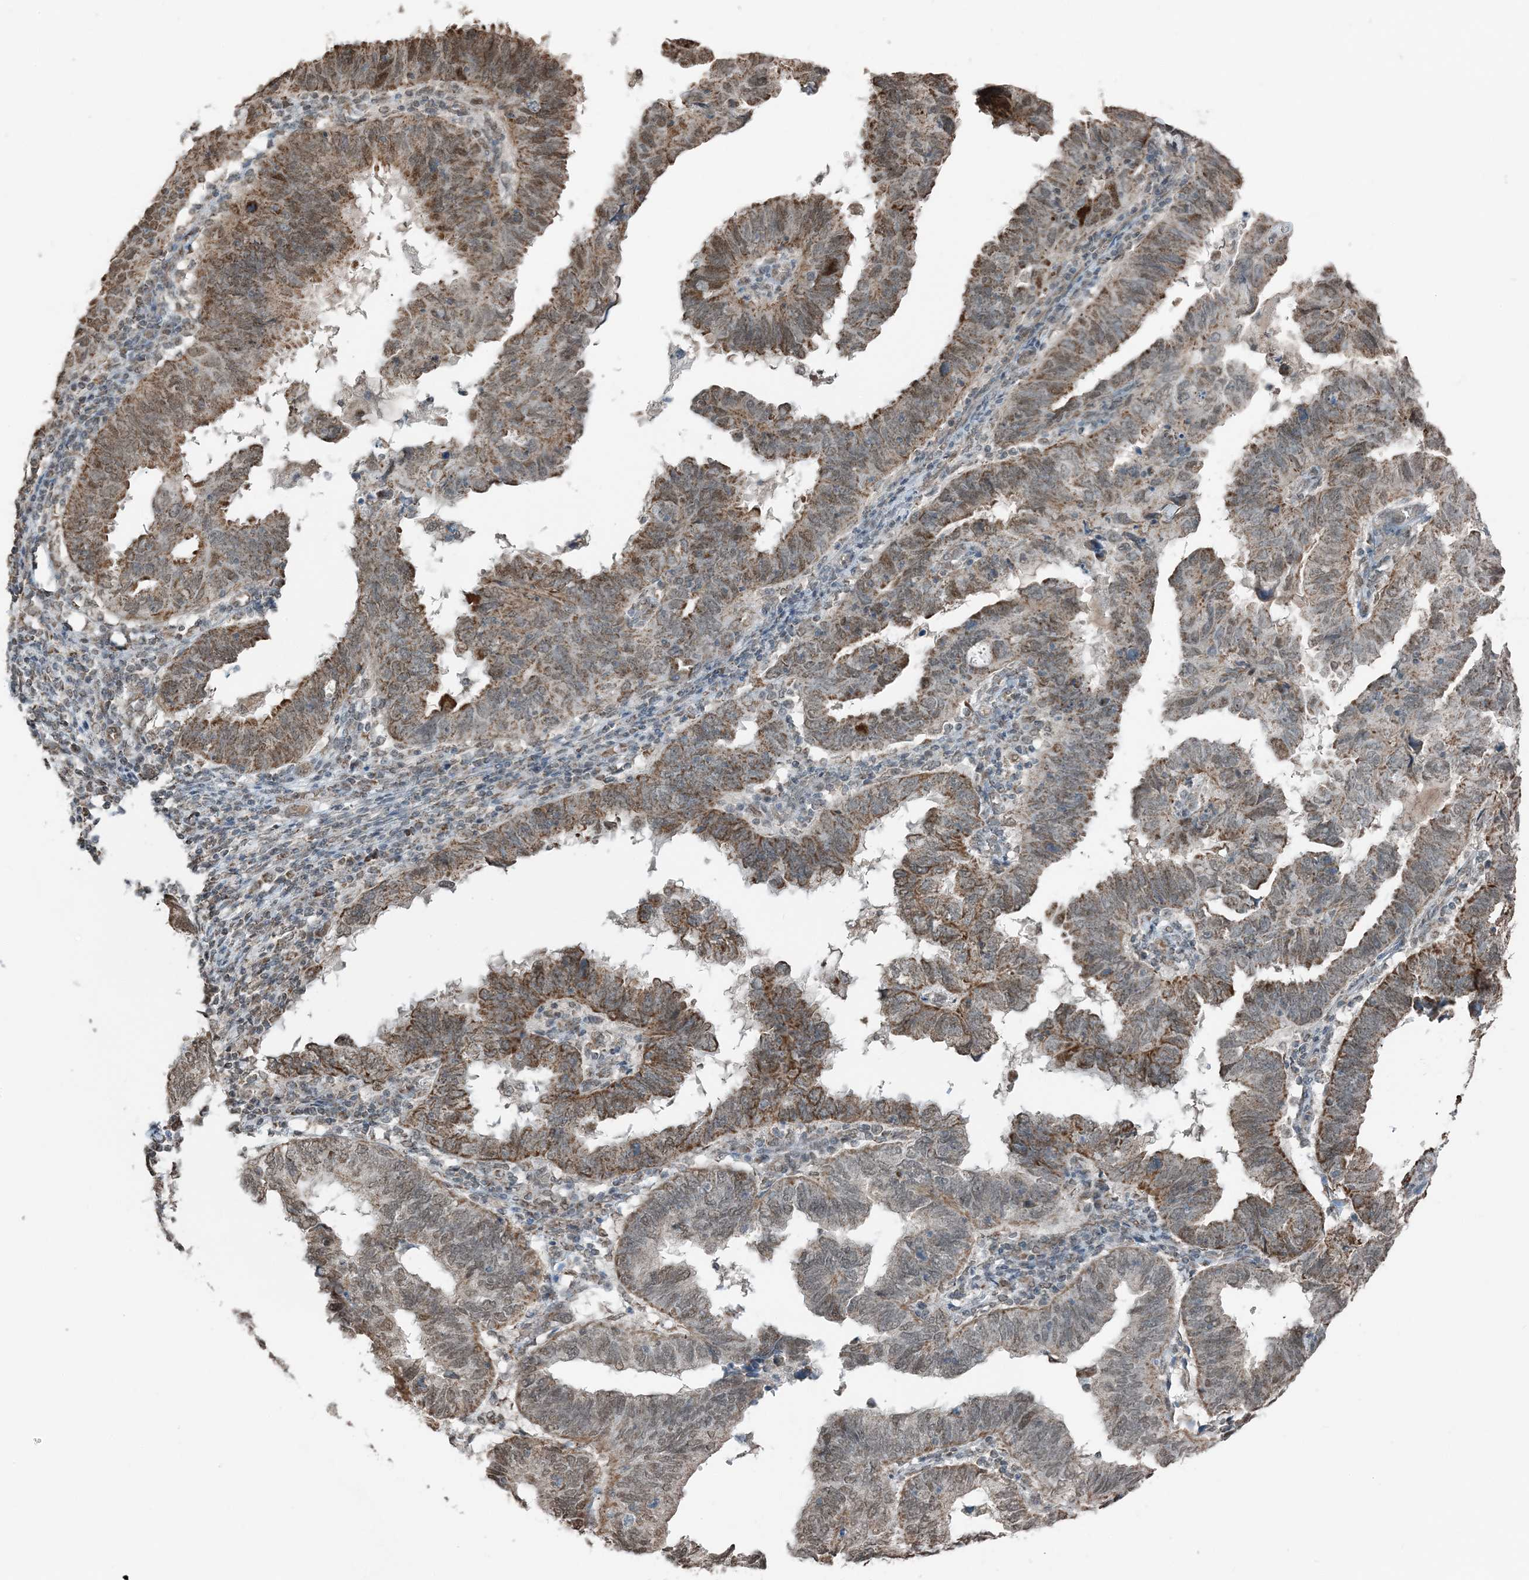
{"staining": {"intensity": "moderate", "quantity": ">75%", "location": "cytoplasmic/membranous"}, "tissue": "endometrial cancer", "cell_type": "Tumor cells", "image_type": "cancer", "snomed": [{"axis": "morphology", "description": "Adenocarcinoma, NOS"}, {"axis": "topography", "description": "Uterus"}], "caption": "Tumor cells display medium levels of moderate cytoplasmic/membranous positivity in approximately >75% of cells in human endometrial cancer (adenocarcinoma).", "gene": "PILRB", "patient": {"sex": "female", "age": 77}}